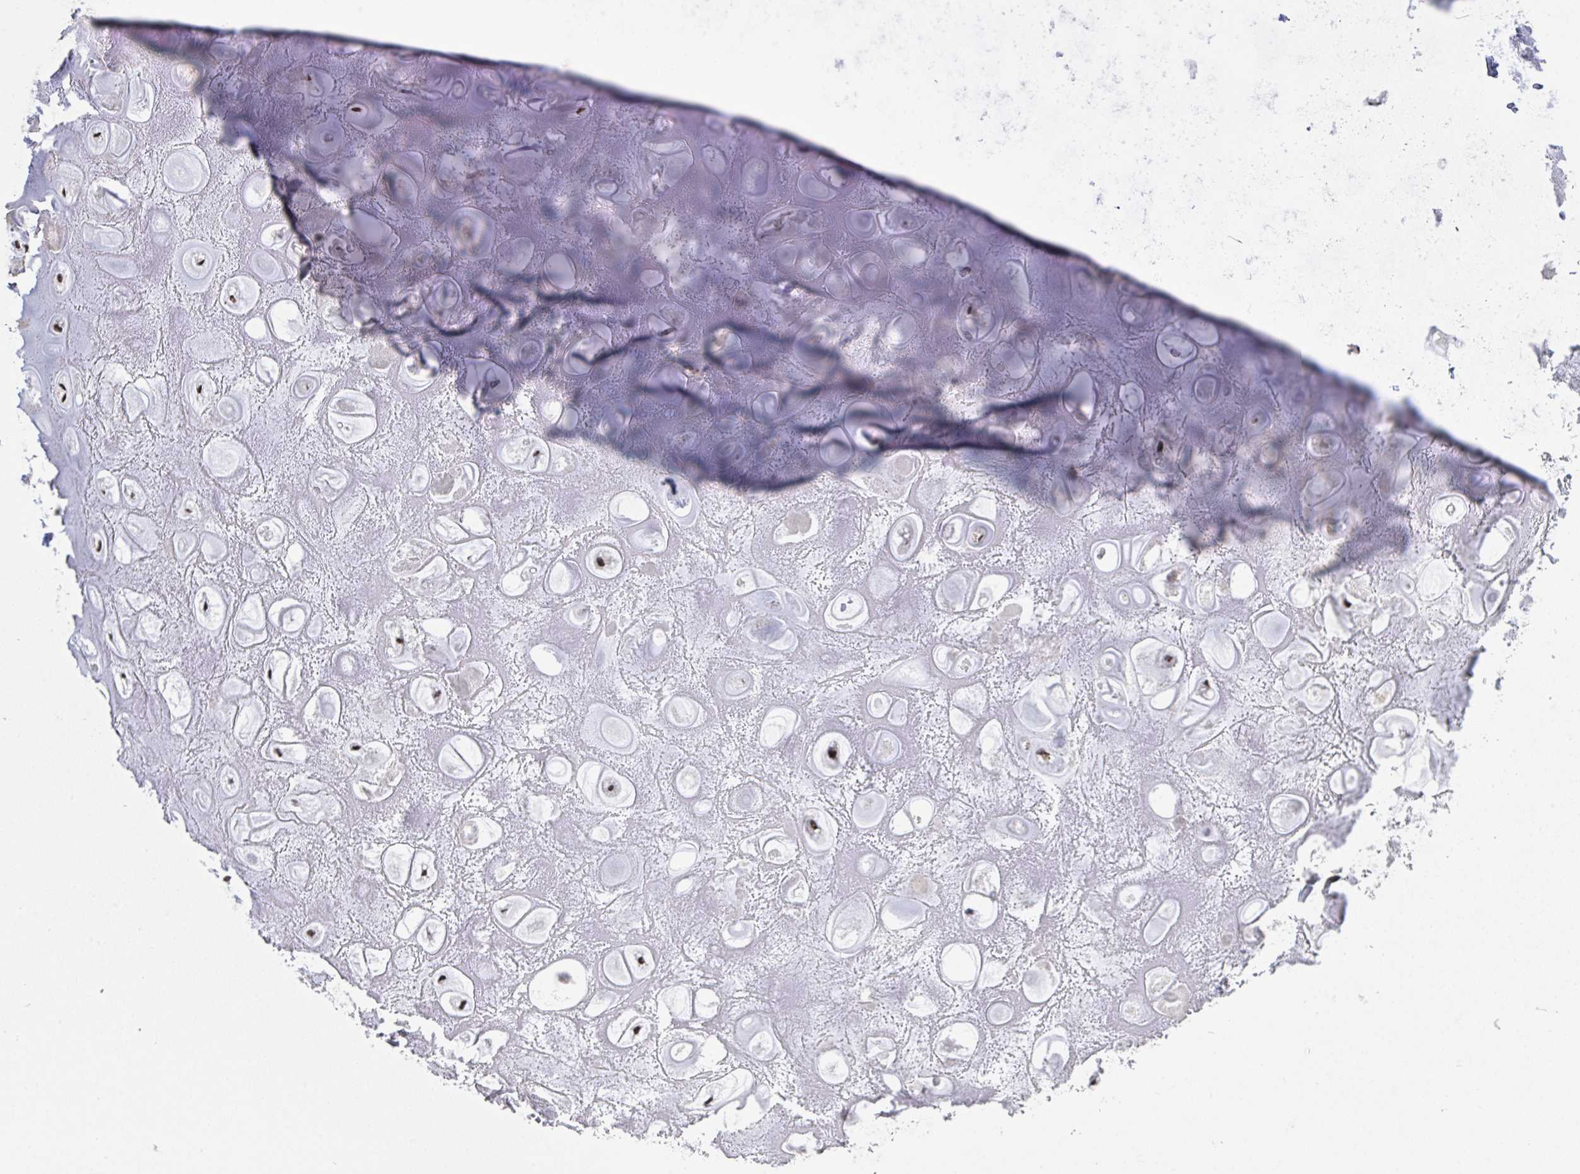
{"staining": {"intensity": "strong", "quantity": "25%-75%", "location": "nuclear"}, "tissue": "soft tissue", "cell_type": "Chondrocytes", "image_type": "normal", "snomed": [{"axis": "morphology", "description": "Normal tissue, NOS"}, {"axis": "topography", "description": "Lymph node"}, {"axis": "topography", "description": "Cartilage tissue"}, {"axis": "topography", "description": "Nasopharynx"}], "caption": "The histopathology image reveals a brown stain indicating the presence of a protein in the nuclear of chondrocytes in soft tissue. (brown staining indicates protein expression, while blue staining denotes nuclei).", "gene": "ZNF607", "patient": {"sex": "male", "age": 63}}